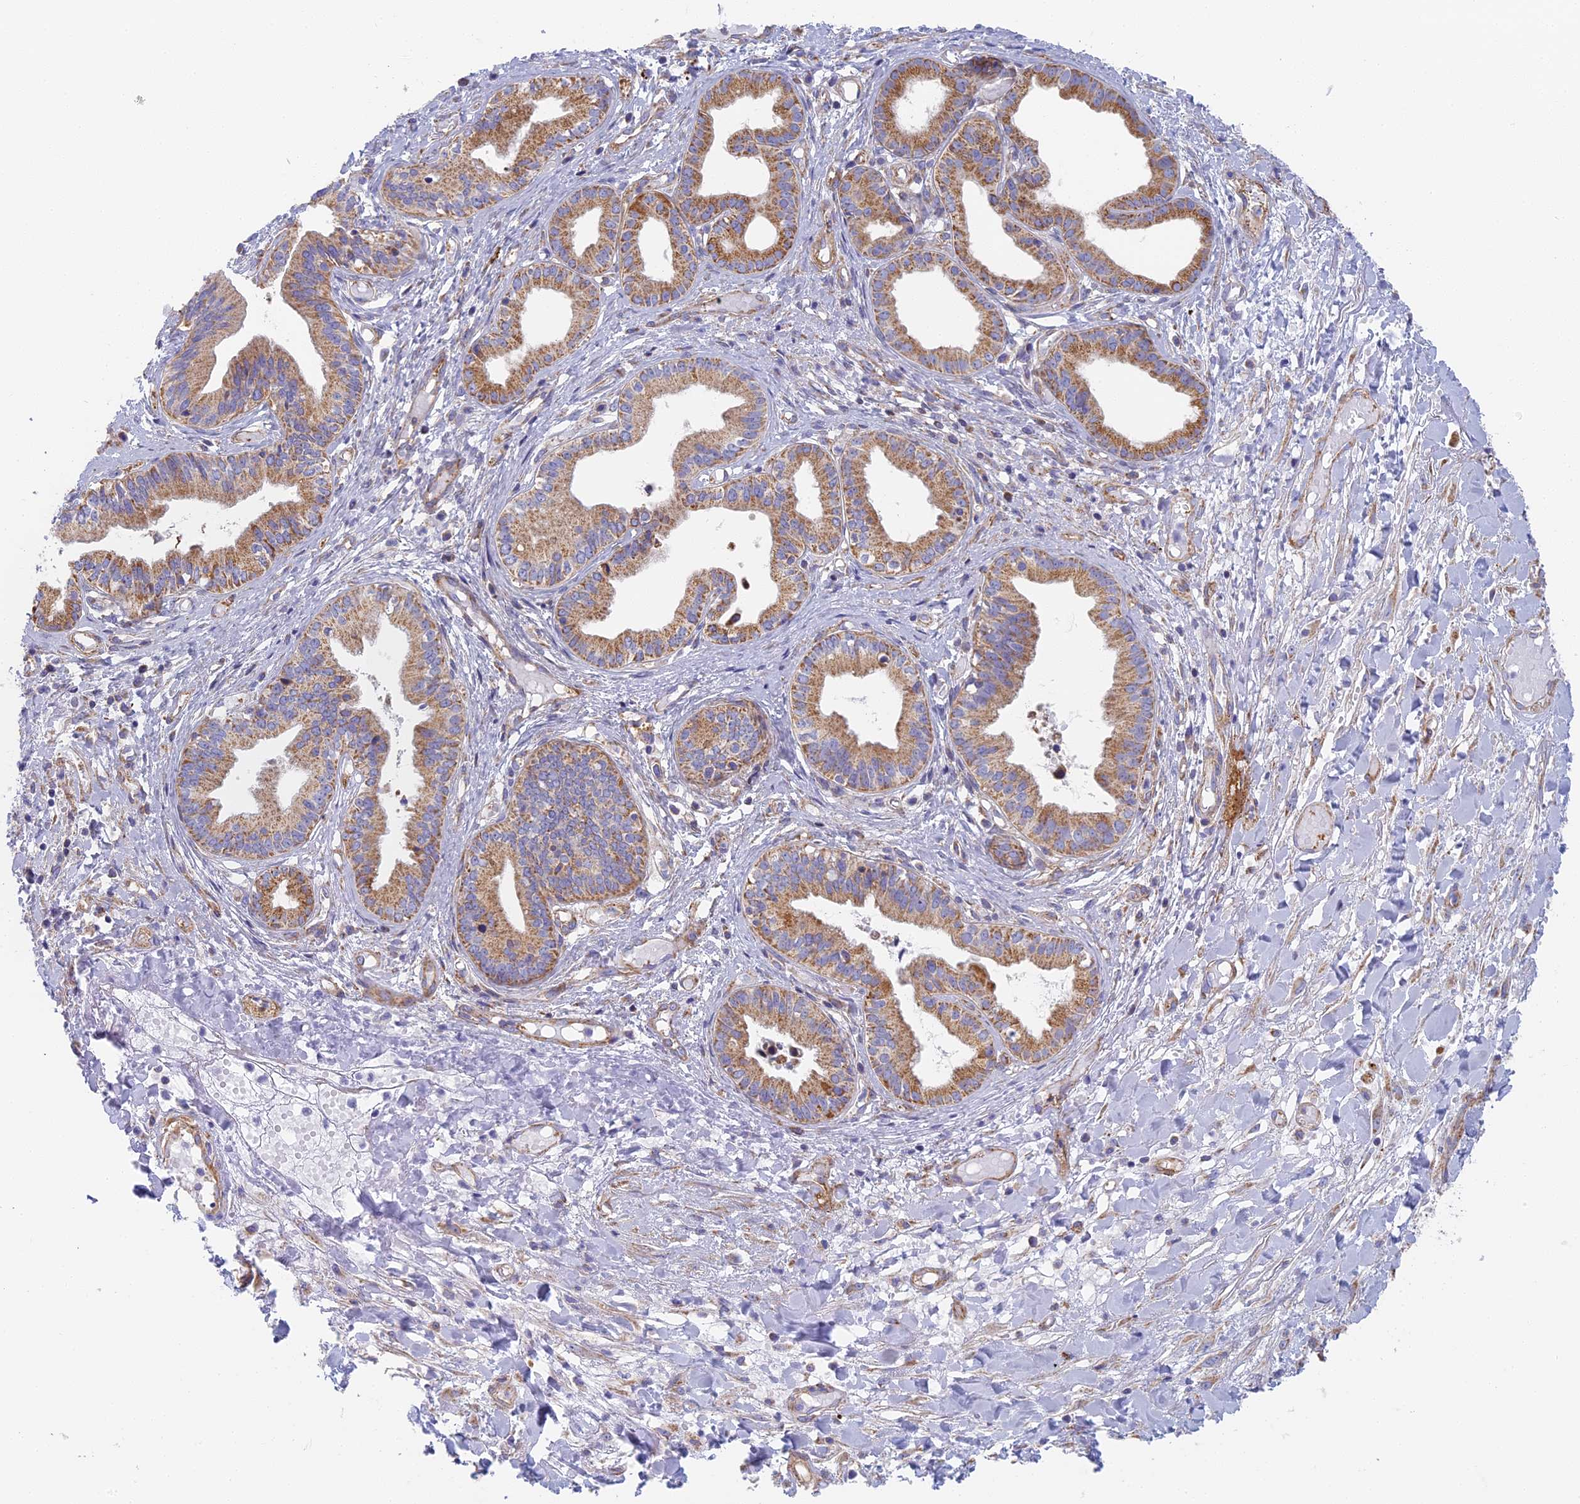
{"staining": {"intensity": "moderate", "quantity": "25%-75%", "location": "cytoplasmic/membranous"}, "tissue": "pancreatic cancer", "cell_type": "Tumor cells", "image_type": "cancer", "snomed": [{"axis": "morphology", "description": "Adenocarcinoma, NOS"}, {"axis": "topography", "description": "Pancreas"}], "caption": "Protein expression analysis of adenocarcinoma (pancreatic) shows moderate cytoplasmic/membranous positivity in about 25%-75% of tumor cells.", "gene": "DDA1", "patient": {"sex": "female", "age": 50}}